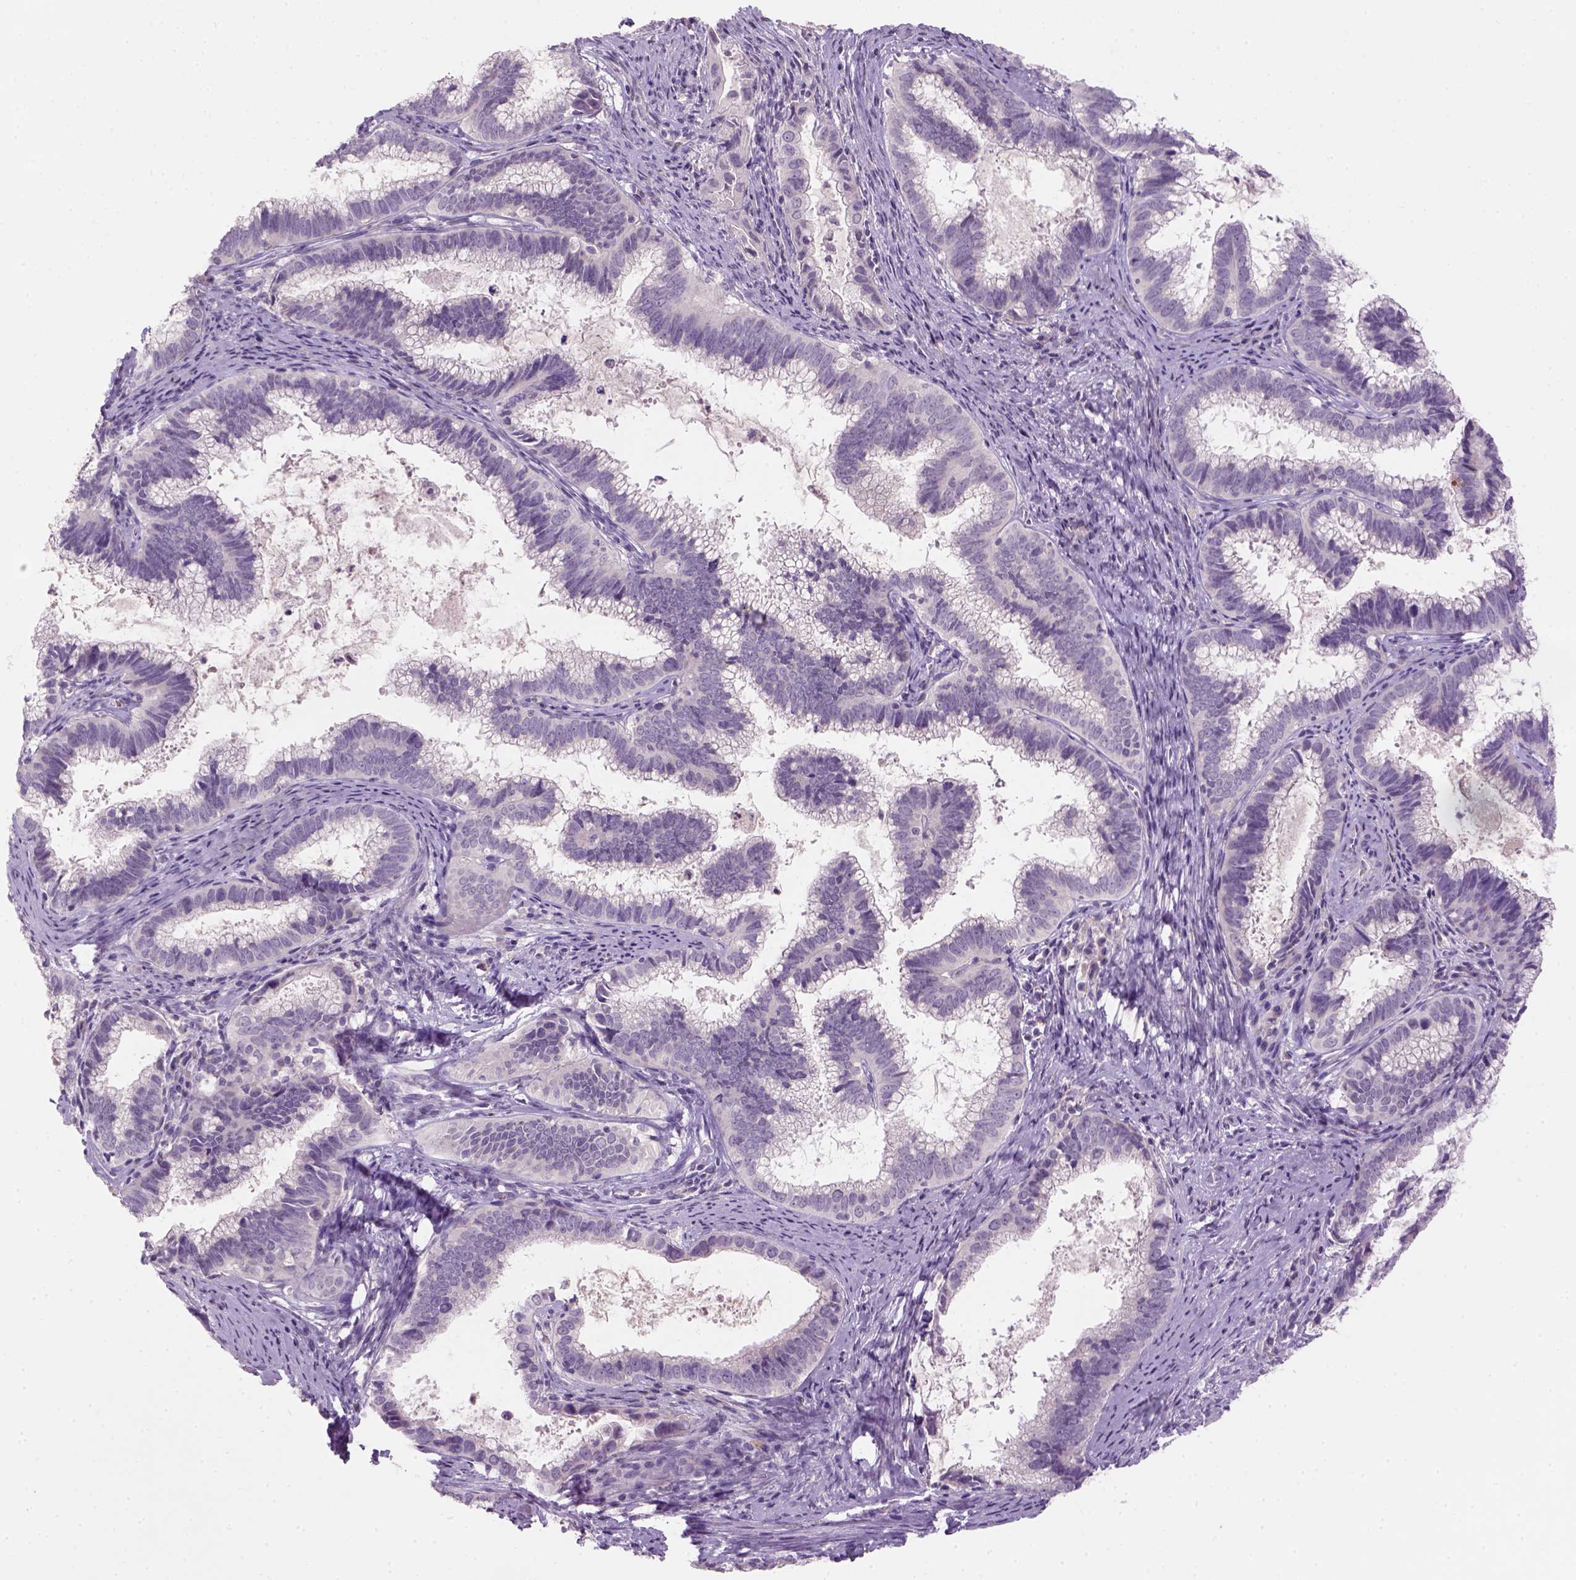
{"staining": {"intensity": "negative", "quantity": "none", "location": "none"}, "tissue": "cervical cancer", "cell_type": "Tumor cells", "image_type": "cancer", "snomed": [{"axis": "morphology", "description": "Adenocarcinoma, NOS"}, {"axis": "topography", "description": "Cervix"}], "caption": "An image of adenocarcinoma (cervical) stained for a protein exhibits no brown staining in tumor cells.", "gene": "GFI1B", "patient": {"sex": "female", "age": 61}}